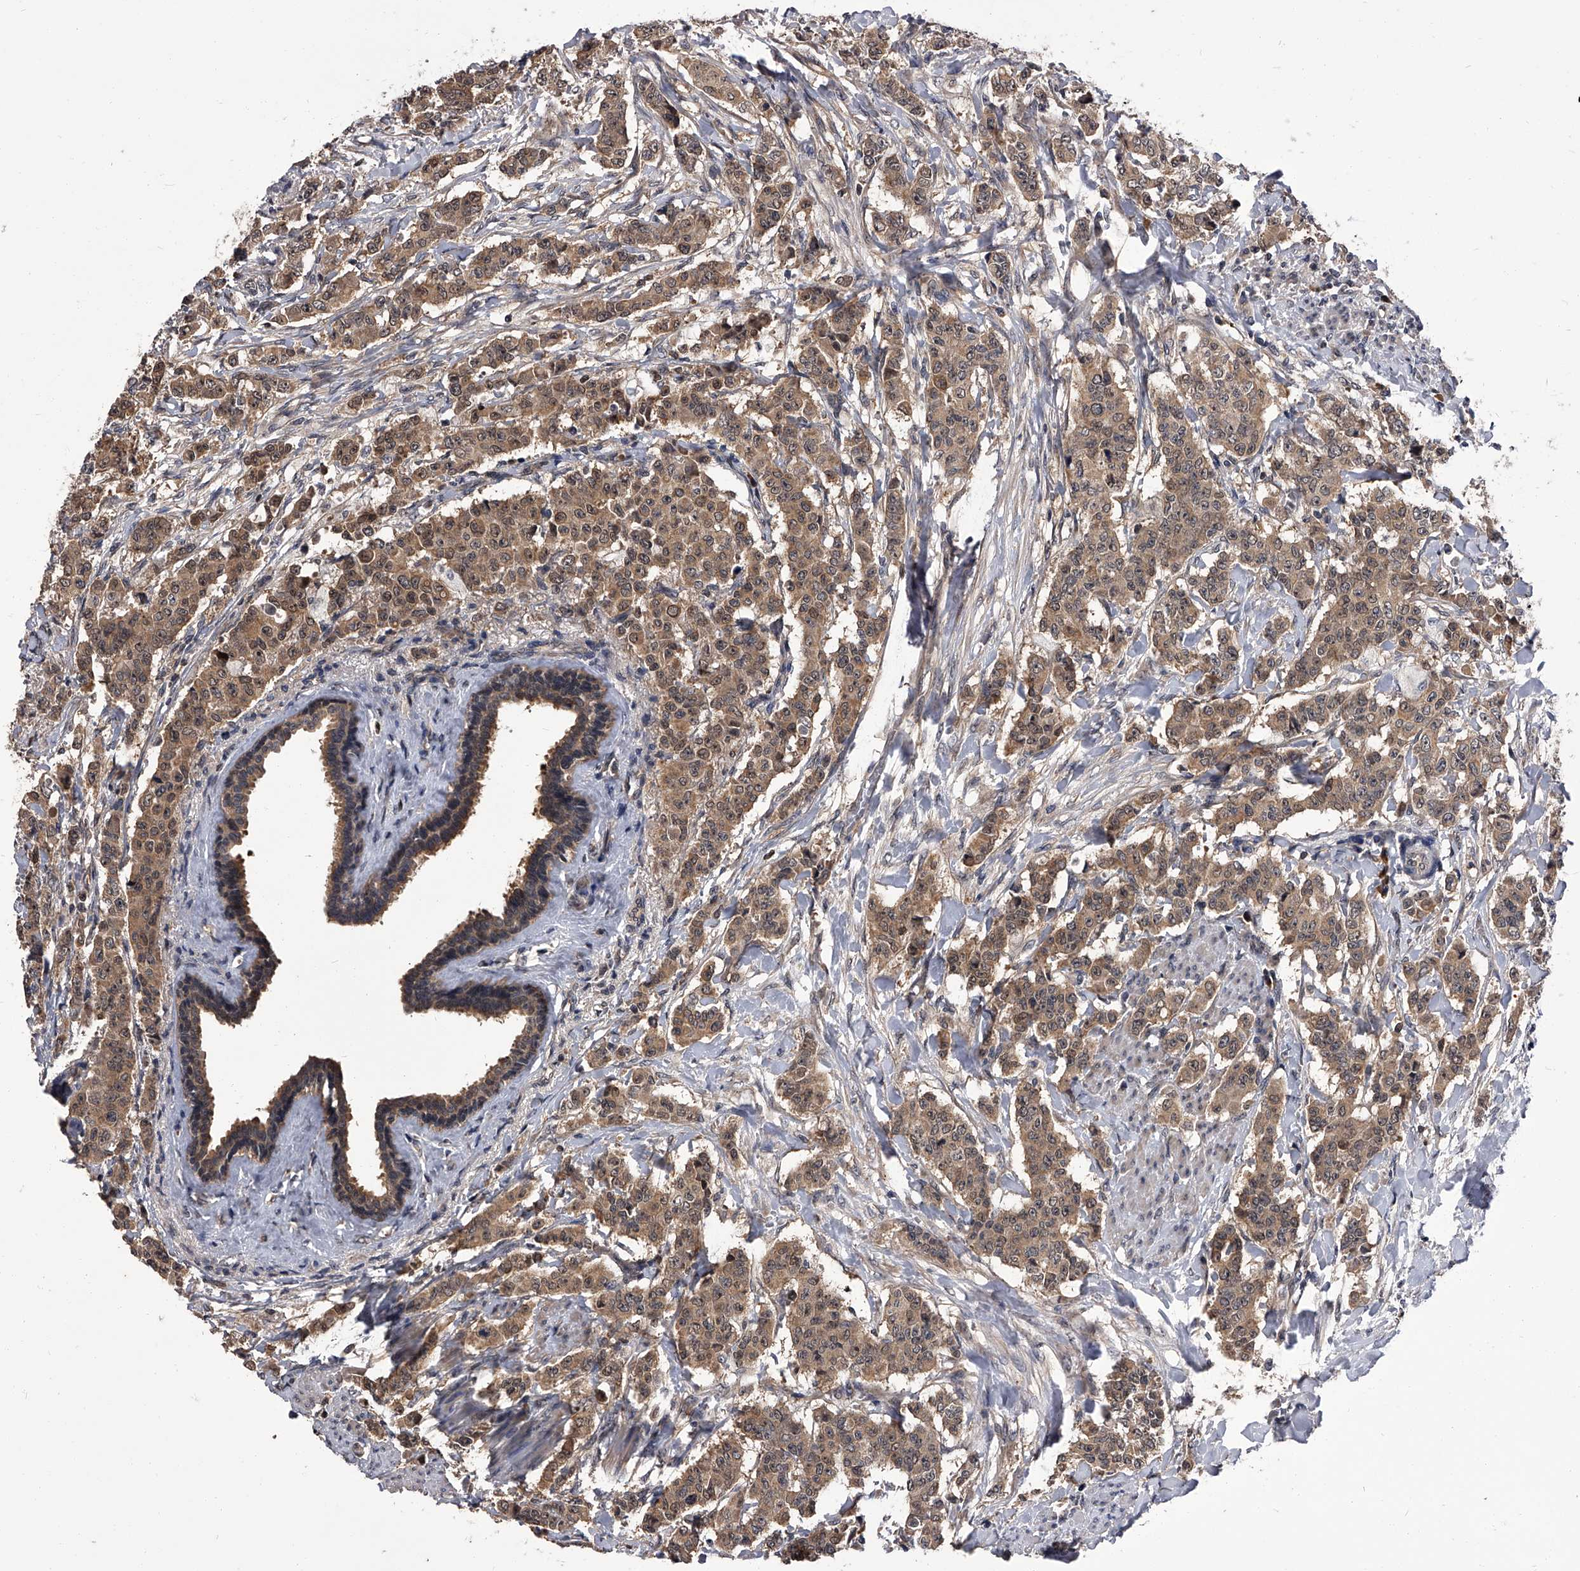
{"staining": {"intensity": "moderate", "quantity": ">75%", "location": "cytoplasmic/membranous,nuclear"}, "tissue": "breast cancer", "cell_type": "Tumor cells", "image_type": "cancer", "snomed": [{"axis": "morphology", "description": "Duct carcinoma"}, {"axis": "topography", "description": "Breast"}], "caption": "Immunohistochemistry (IHC) of human intraductal carcinoma (breast) exhibits medium levels of moderate cytoplasmic/membranous and nuclear staining in about >75% of tumor cells. The staining was performed using DAB, with brown indicating positive protein expression. Nuclei are stained blue with hematoxylin.", "gene": "SLC18B1", "patient": {"sex": "female", "age": 40}}